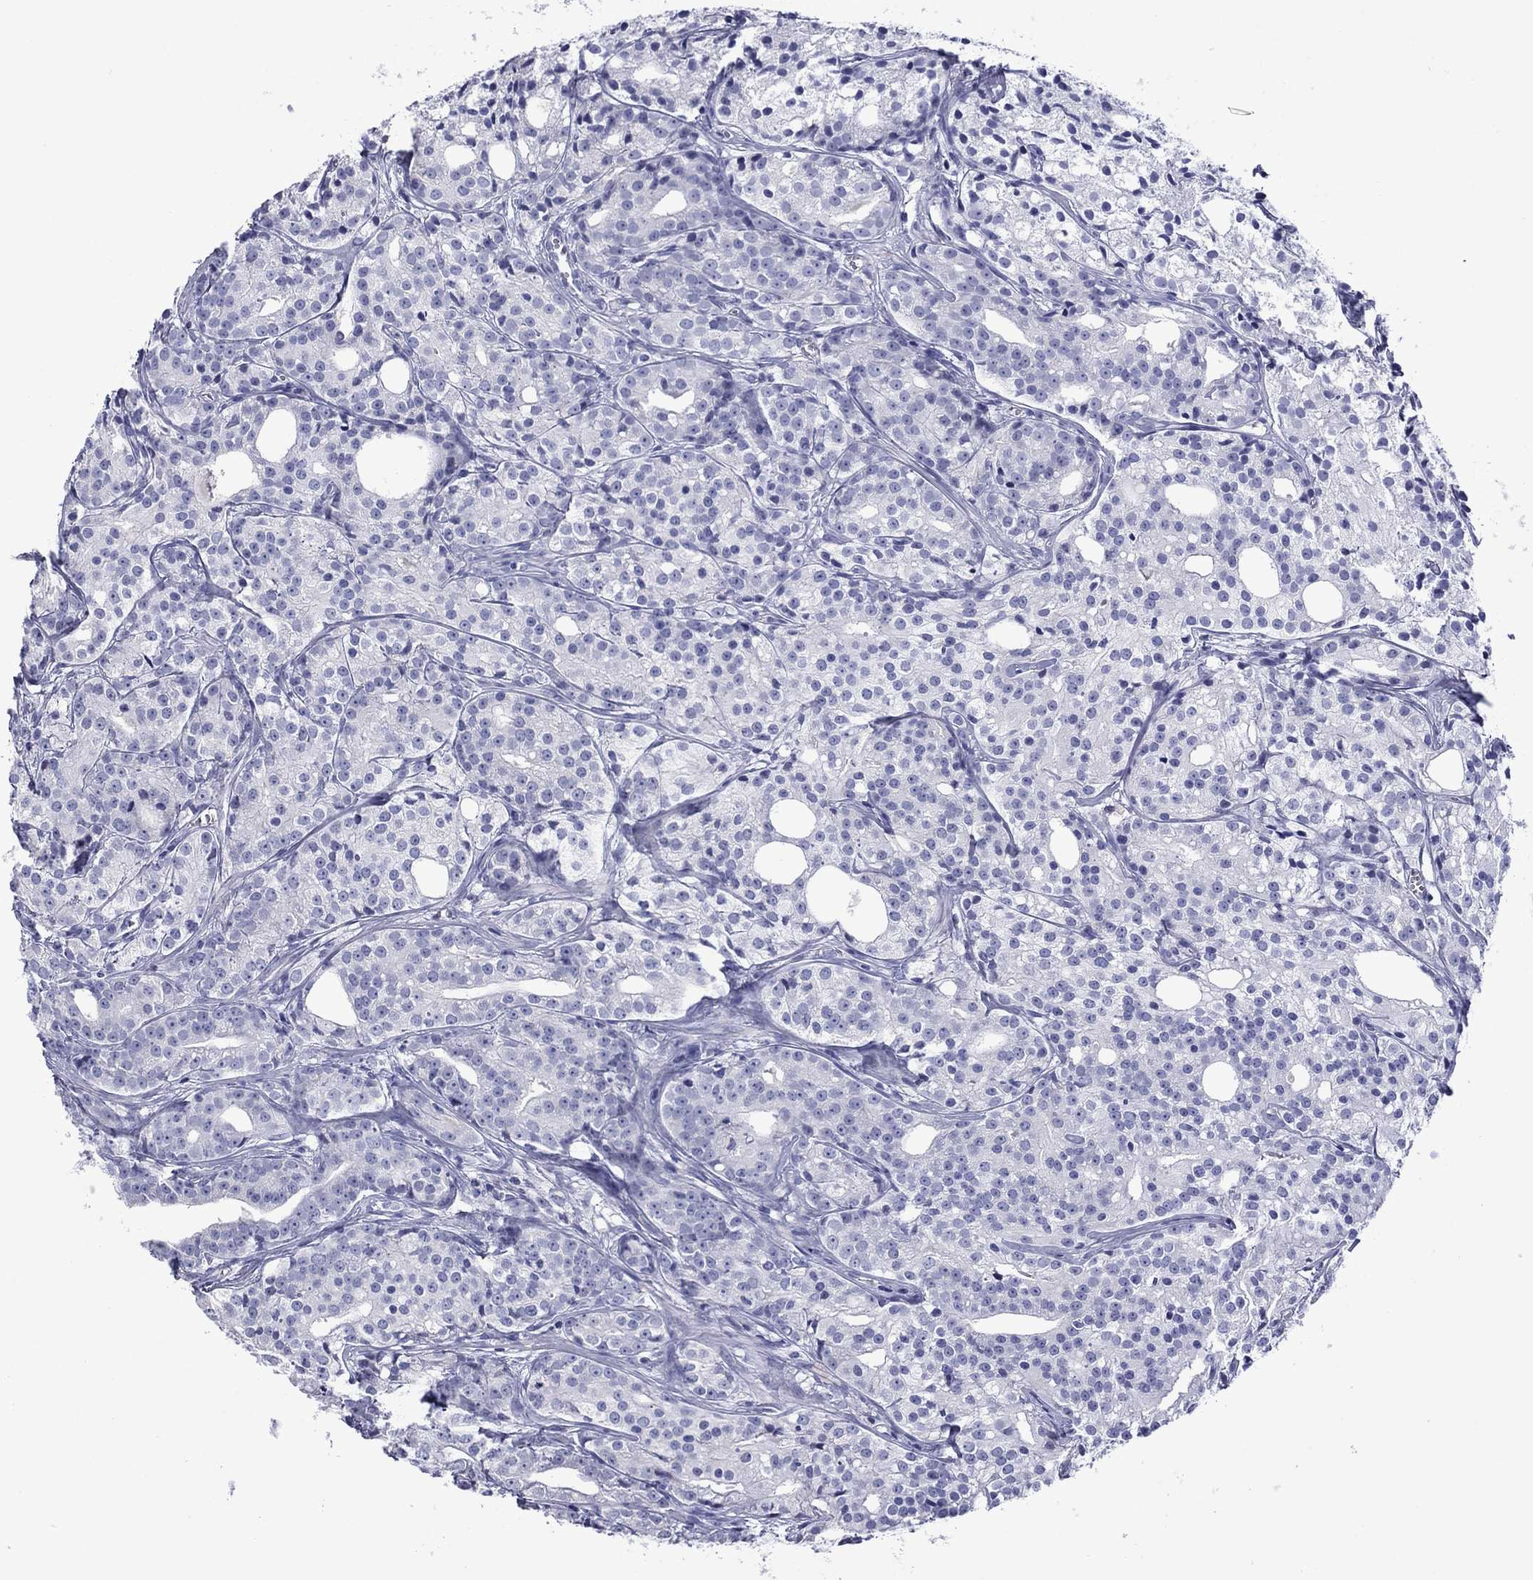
{"staining": {"intensity": "negative", "quantity": "none", "location": "none"}, "tissue": "prostate cancer", "cell_type": "Tumor cells", "image_type": "cancer", "snomed": [{"axis": "morphology", "description": "Adenocarcinoma, Medium grade"}, {"axis": "topography", "description": "Prostate"}], "caption": "Immunohistochemistry (IHC) micrograph of prostate cancer stained for a protein (brown), which reveals no expression in tumor cells.", "gene": "PIWIL1", "patient": {"sex": "male", "age": 74}}